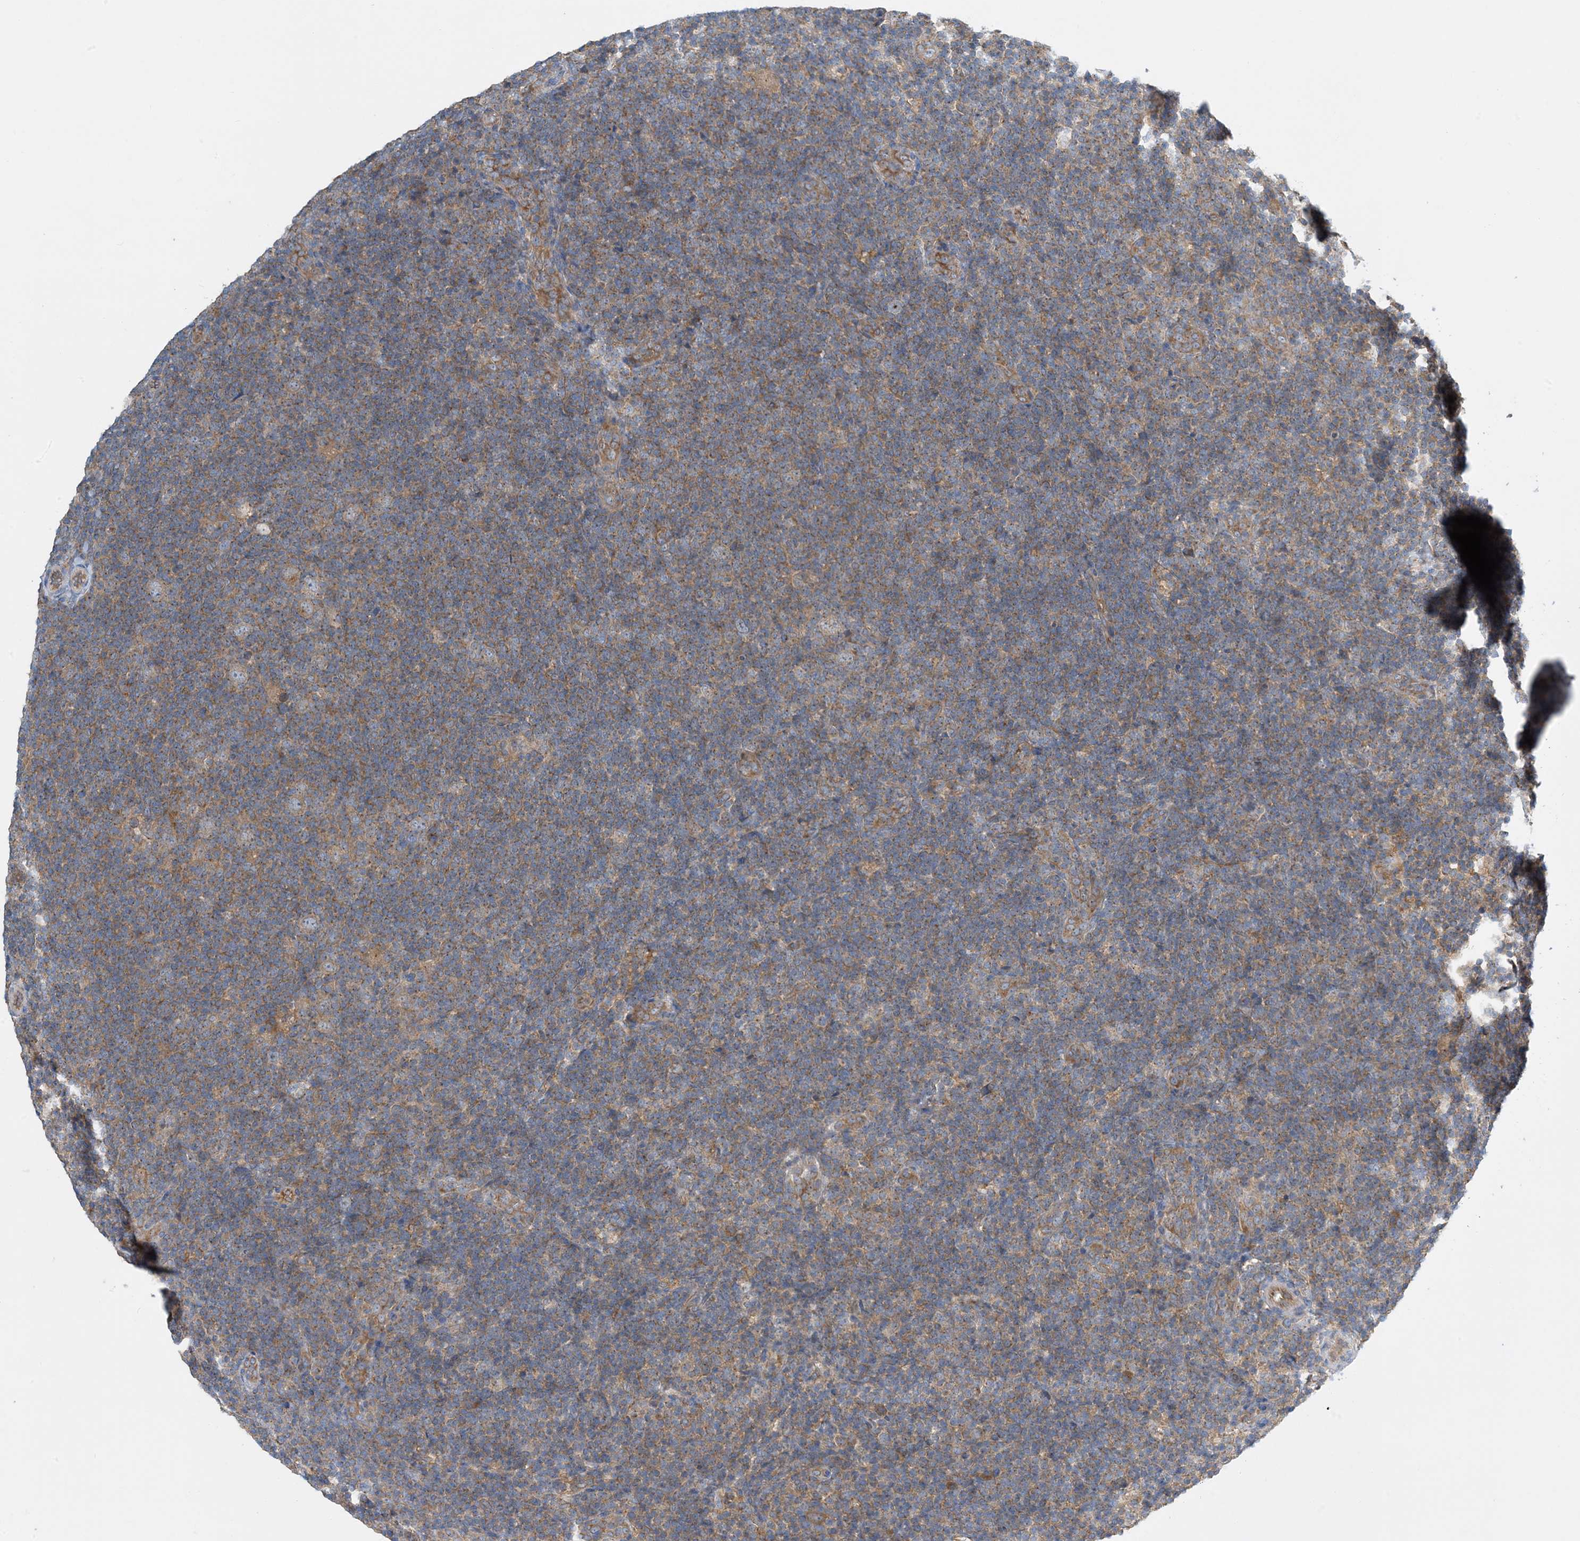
{"staining": {"intensity": "negative", "quantity": "none", "location": "none"}, "tissue": "lymphoma", "cell_type": "Tumor cells", "image_type": "cancer", "snomed": [{"axis": "morphology", "description": "Hodgkin's disease, NOS"}, {"axis": "topography", "description": "Lymph node"}], "caption": "Tumor cells show no significant protein positivity in Hodgkin's disease. The staining is performed using DAB (3,3'-diaminobenzidine) brown chromogen with nuclei counter-stained in using hematoxylin.", "gene": "SIDT1", "patient": {"sex": "female", "age": 57}}